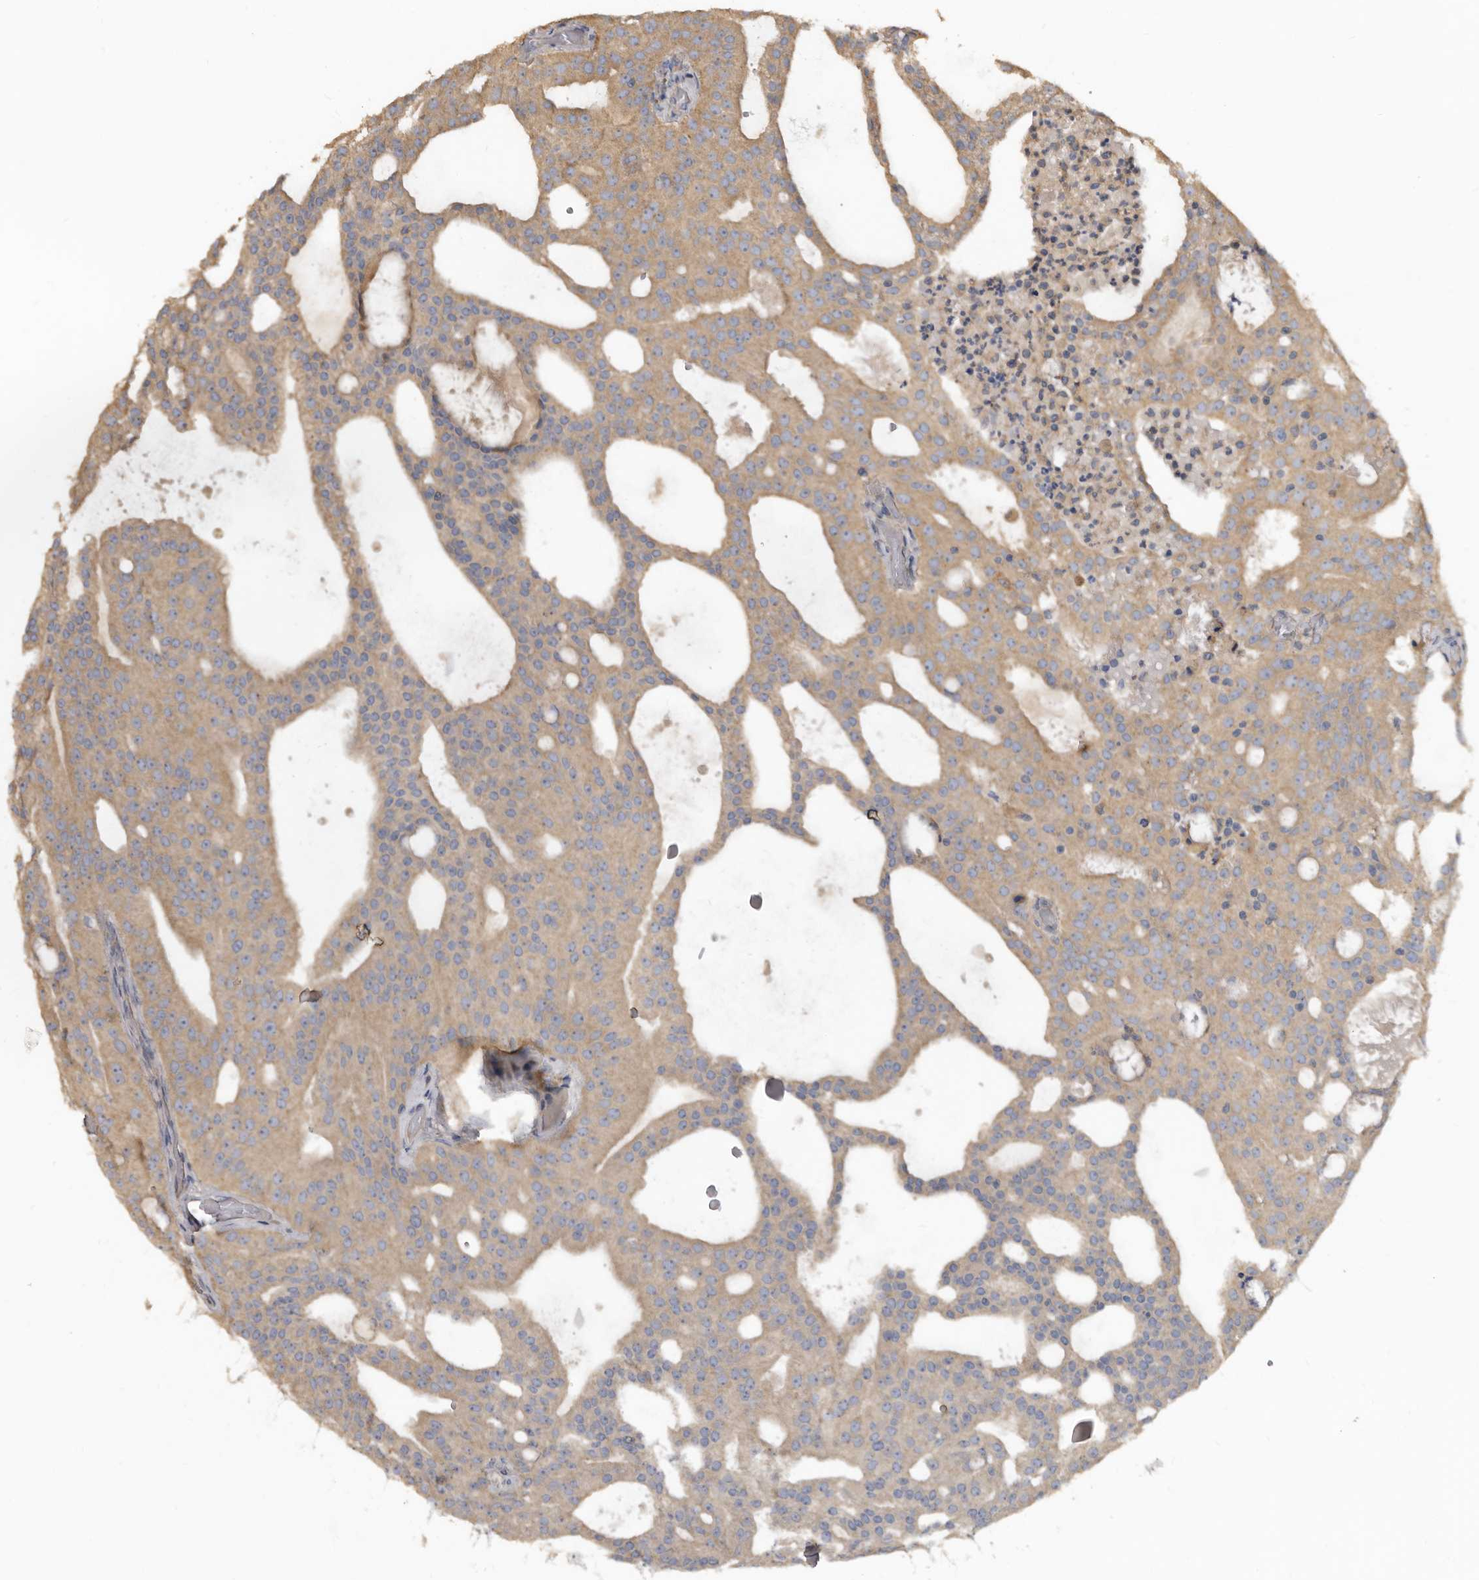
{"staining": {"intensity": "moderate", "quantity": ">75%", "location": "cytoplasmic/membranous"}, "tissue": "prostate cancer", "cell_type": "Tumor cells", "image_type": "cancer", "snomed": [{"axis": "morphology", "description": "Adenocarcinoma, Medium grade"}, {"axis": "topography", "description": "Prostate"}], "caption": "This is a histology image of immunohistochemistry (IHC) staining of prostate cancer (medium-grade adenocarcinoma), which shows moderate positivity in the cytoplasmic/membranous of tumor cells.", "gene": "FLCN", "patient": {"sex": "male", "age": 88}}